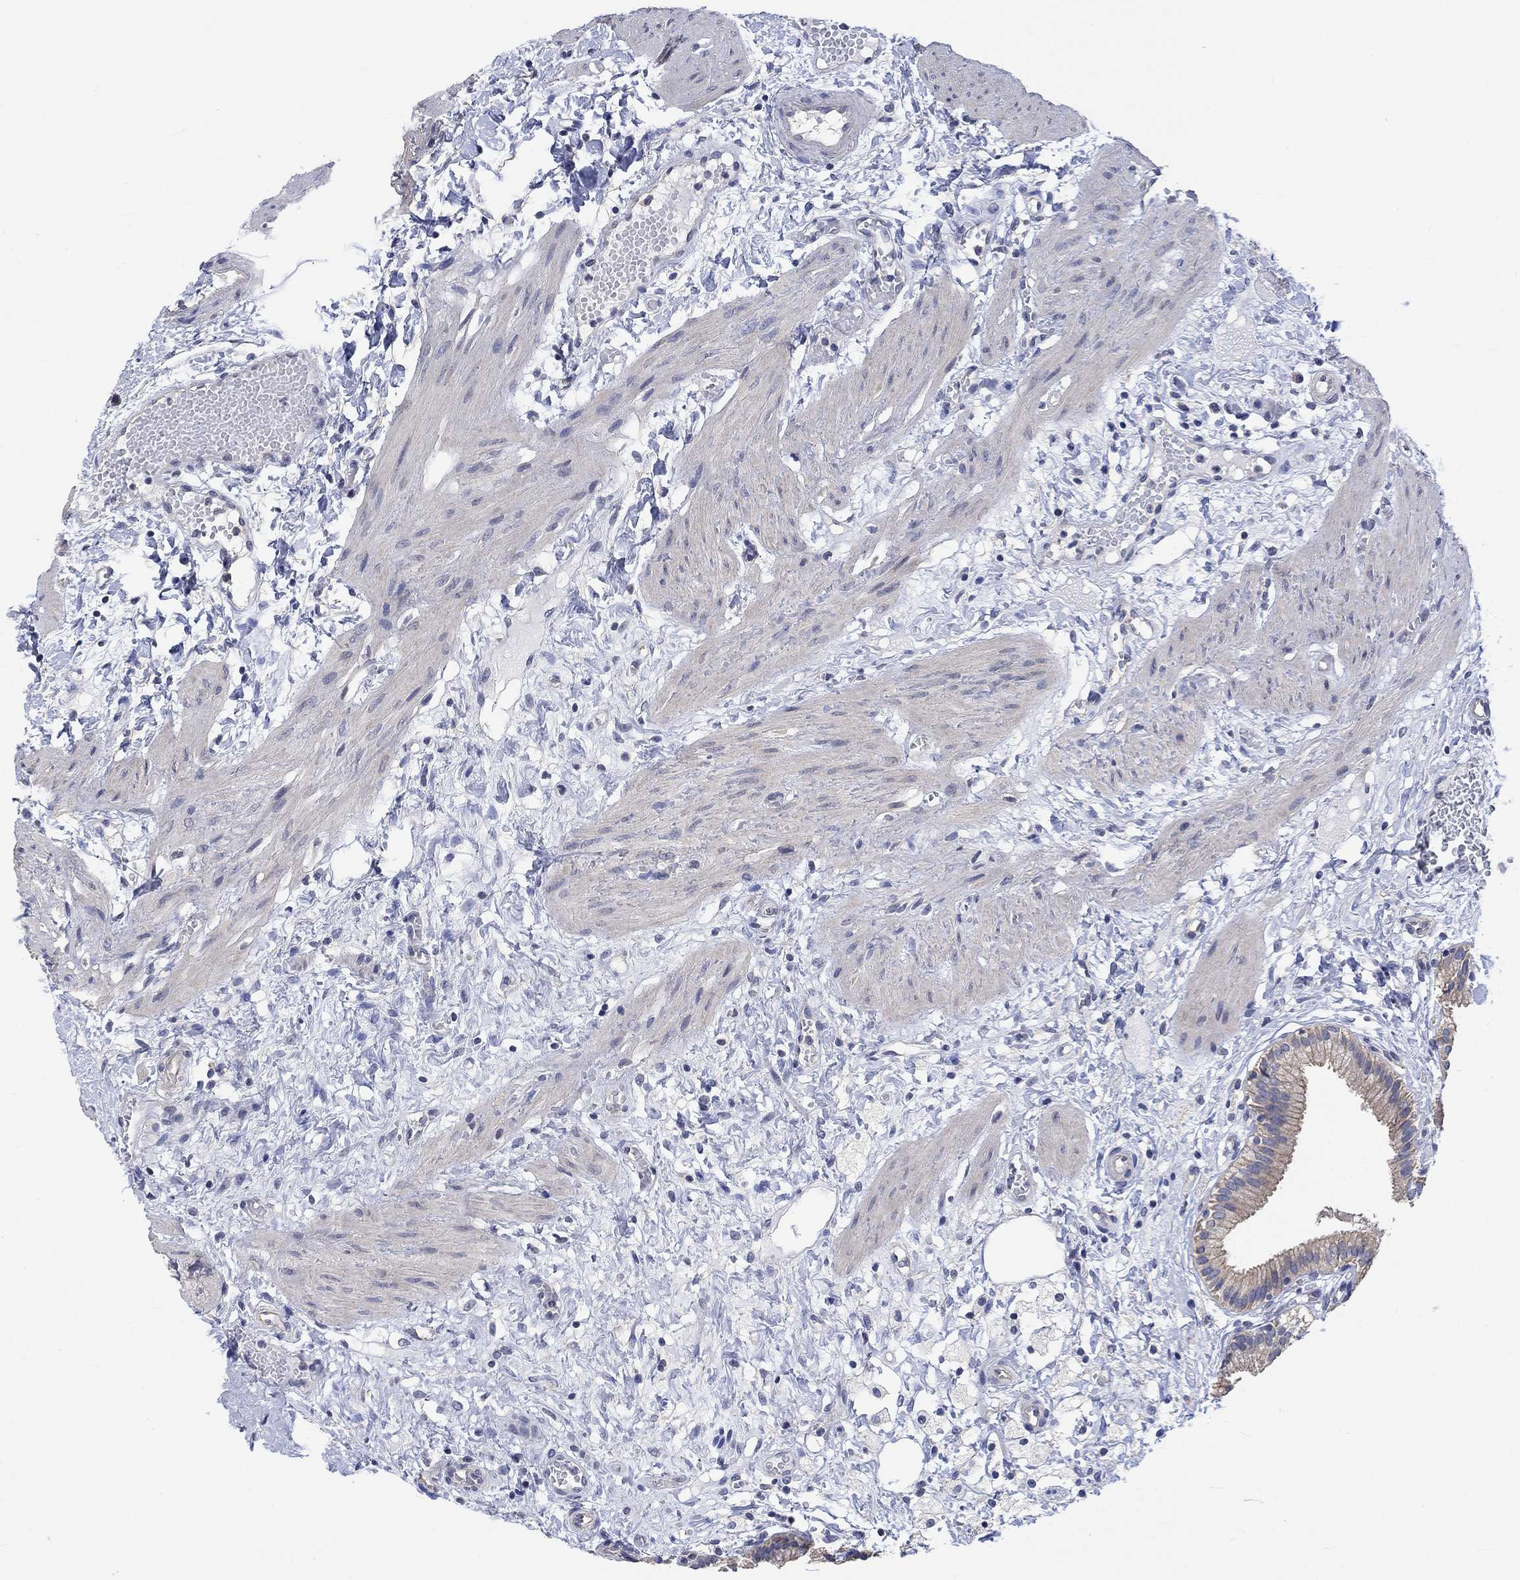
{"staining": {"intensity": "moderate", "quantity": "<25%", "location": "cytoplasmic/membranous"}, "tissue": "gallbladder", "cell_type": "Glandular cells", "image_type": "normal", "snomed": [{"axis": "morphology", "description": "Normal tissue, NOS"}, {"axis": "topography", "description": "Gallbladder"}], "caption": "A photomicrograph of human gallbladder stained for a protein shows moderate cytoplasmic/membranous brown staining in glandular cells. The staining was performed using DAB (3,3'-diaminobenzidine), with brown indicating positive protein expression. Nuclei are stained blue with hematoxylin.", "gene": "AGRP", "patient": {"sex": "female", "age": 24}}